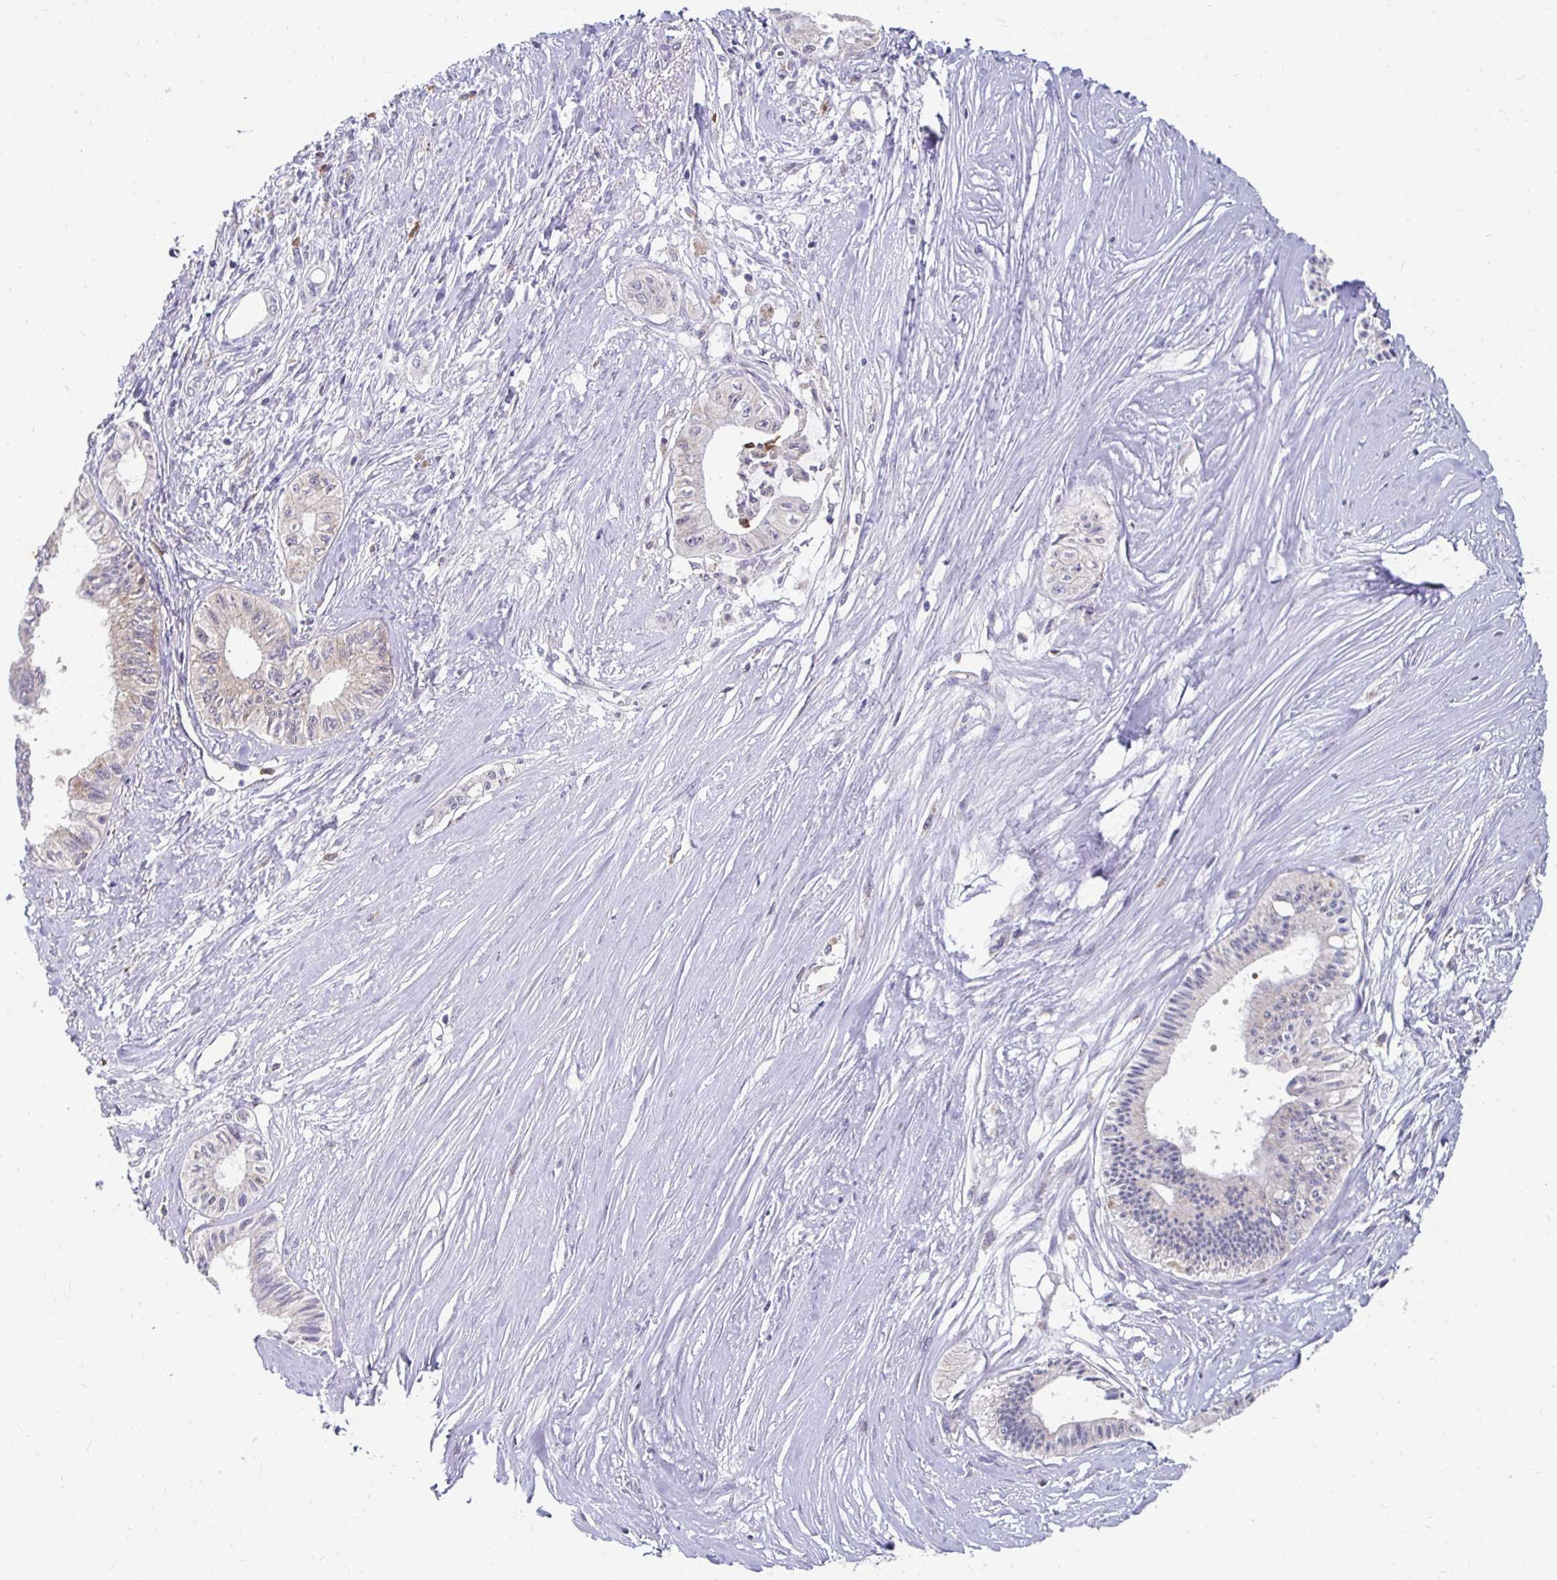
{"staining": {"intensity": "negative", "quantity": "none", "location": "none"}, "tissue": "pancreatic cancer", "cell_type": "Tumor cells", "image_type": "cancer", "snomed": [{"axis": "morphology", "description": "Adenocarcinoma, NOS"}, {"axis": "topography", "description": "Pancreas"}], "caption": "Tumor cells show no significant protein staining in pancreatic adenocarcinoma.", "gene": "GK2", "patient": {"sex": "male", "age": 71}}